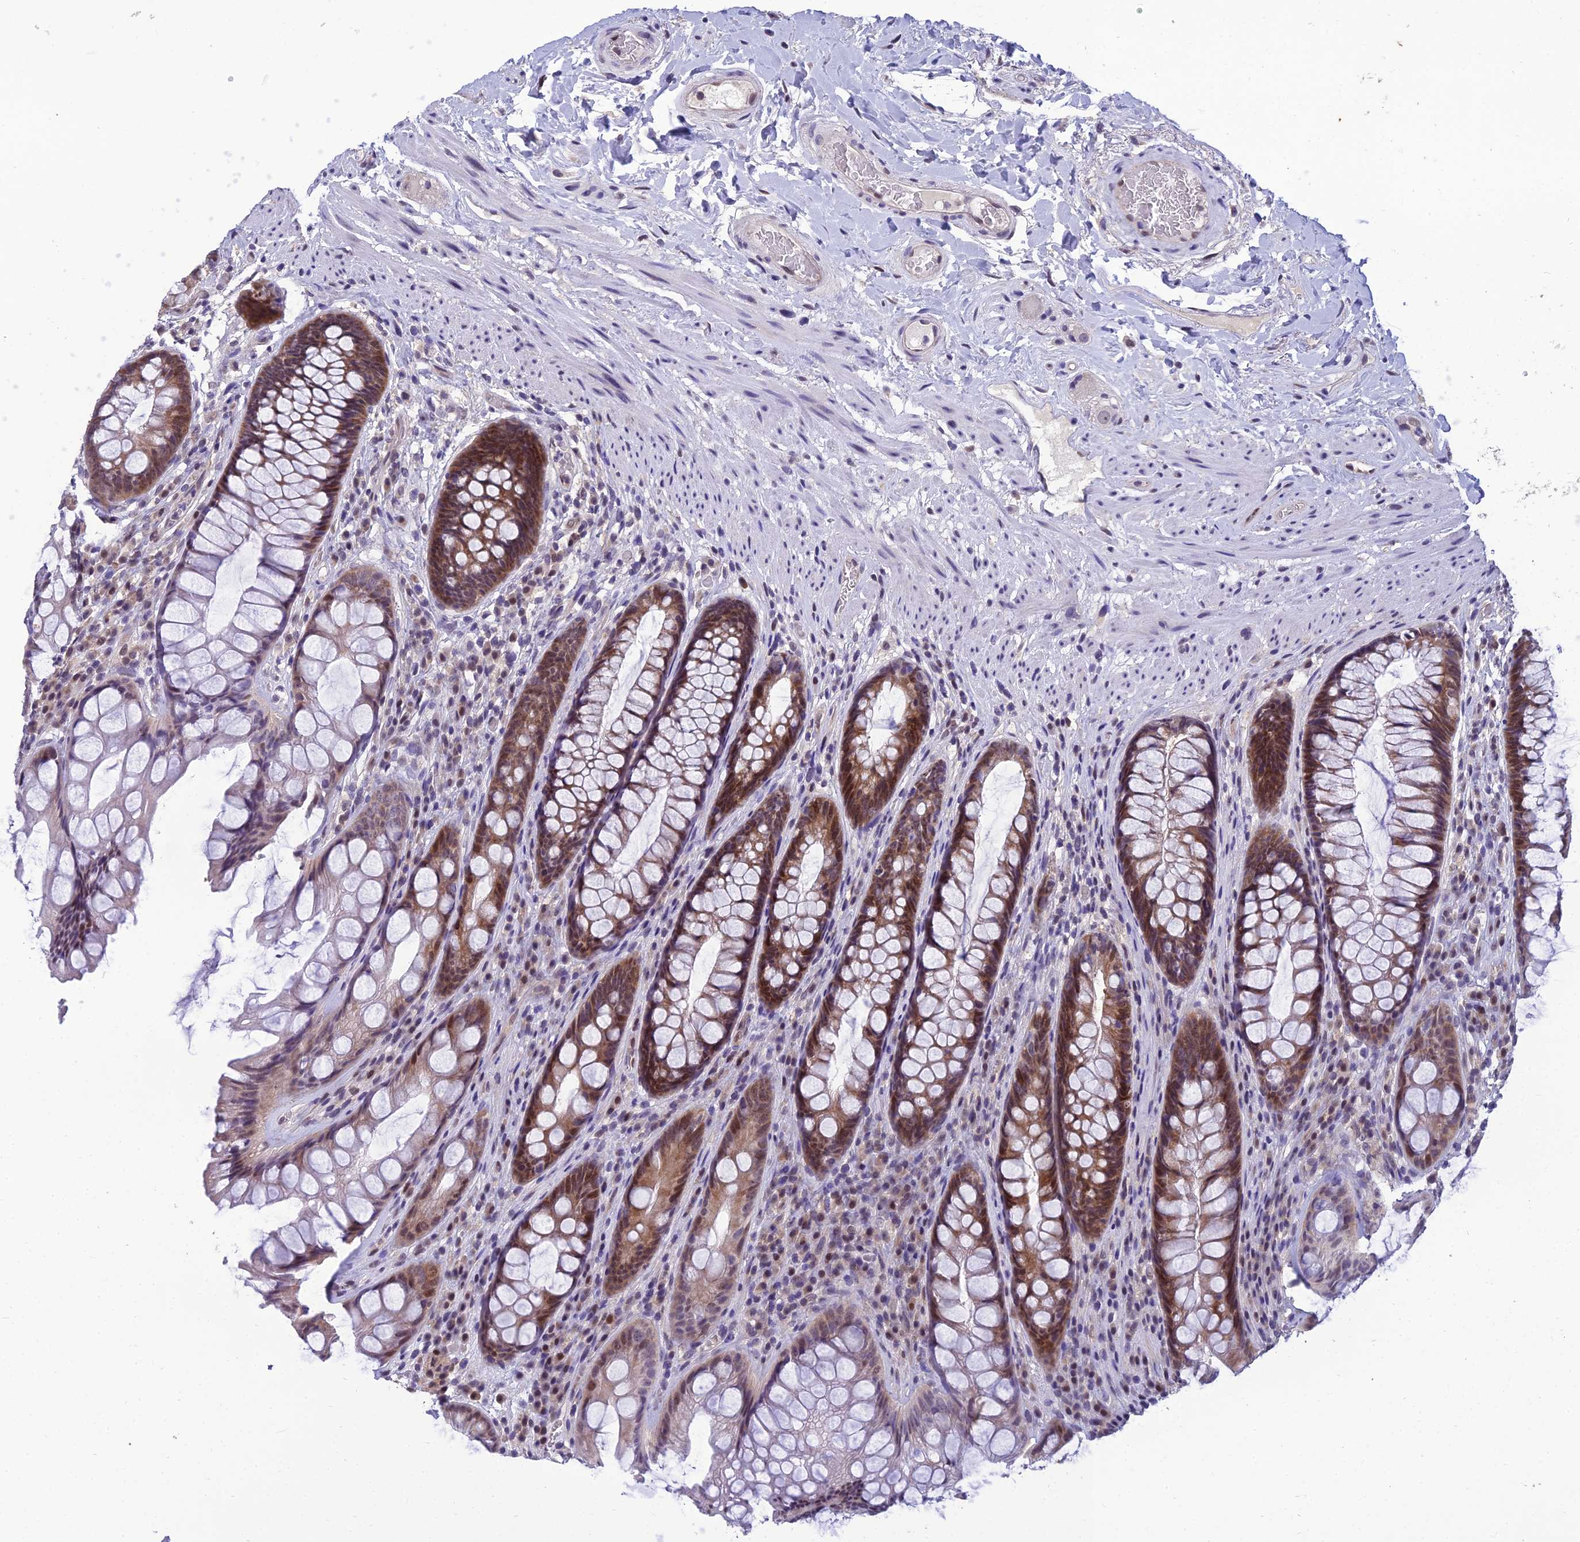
{"staining": {"intensity": "moderate", "quantity": ">75%", "location": "cytoplasmic/membranous,nuclear"}, "tissue": "rectum", "cell_type": "Glandular cells", "image_type": "normal", "snomed": [{"axis": "morphology", "description": "Normal tissue, NOS"}, {"axis": "topography", "description": "Rectum"}], "caption": "IHC (DAB (3,3'-diaminobenzidine)) staining of benign rectum exhibits moderate cytoplasmic/membranous,nuclear protein expression in approximately >75% of glandular cells.", "gene": "GRWD1", "patient": {"sex": "male", "age": 74}}